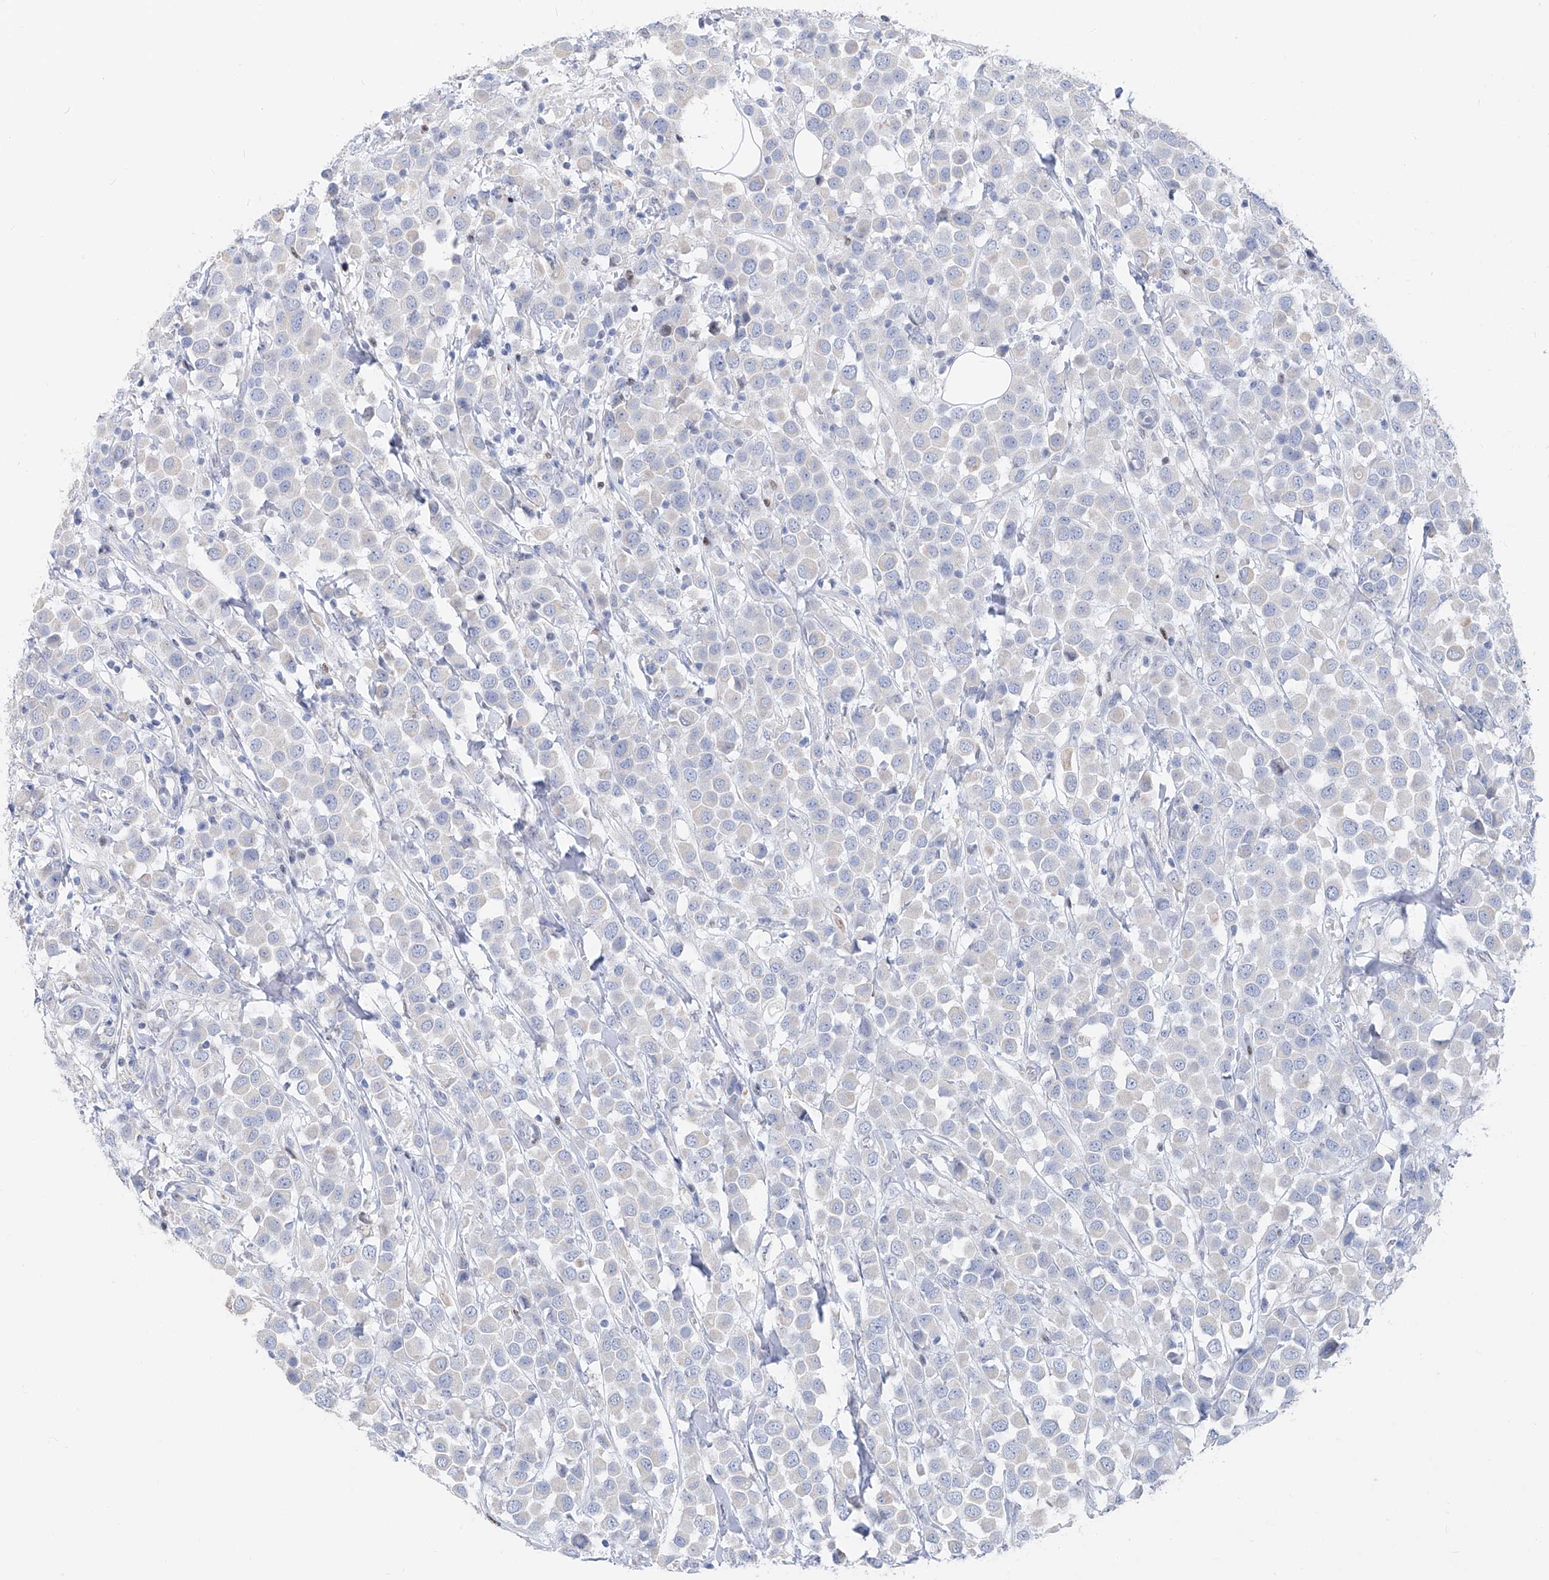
{"staining": {"intensity": "negative", "quantity": "none", "location": "none"}, "tissue": "breast cancer", "cell_type": "Tumor cells", "image_type": "cancer", "snomed": [{"axis": "morphology", "description": "Duct carcinoma"}, {"axis": "topography", "description": "Breast"}], "caption": "The image demonstrates no staining of tumor cells in breast cancer (invasive ductal carcinoma).", "gene": "FRS3", "patient": {"sex": "female", "age": 61}}